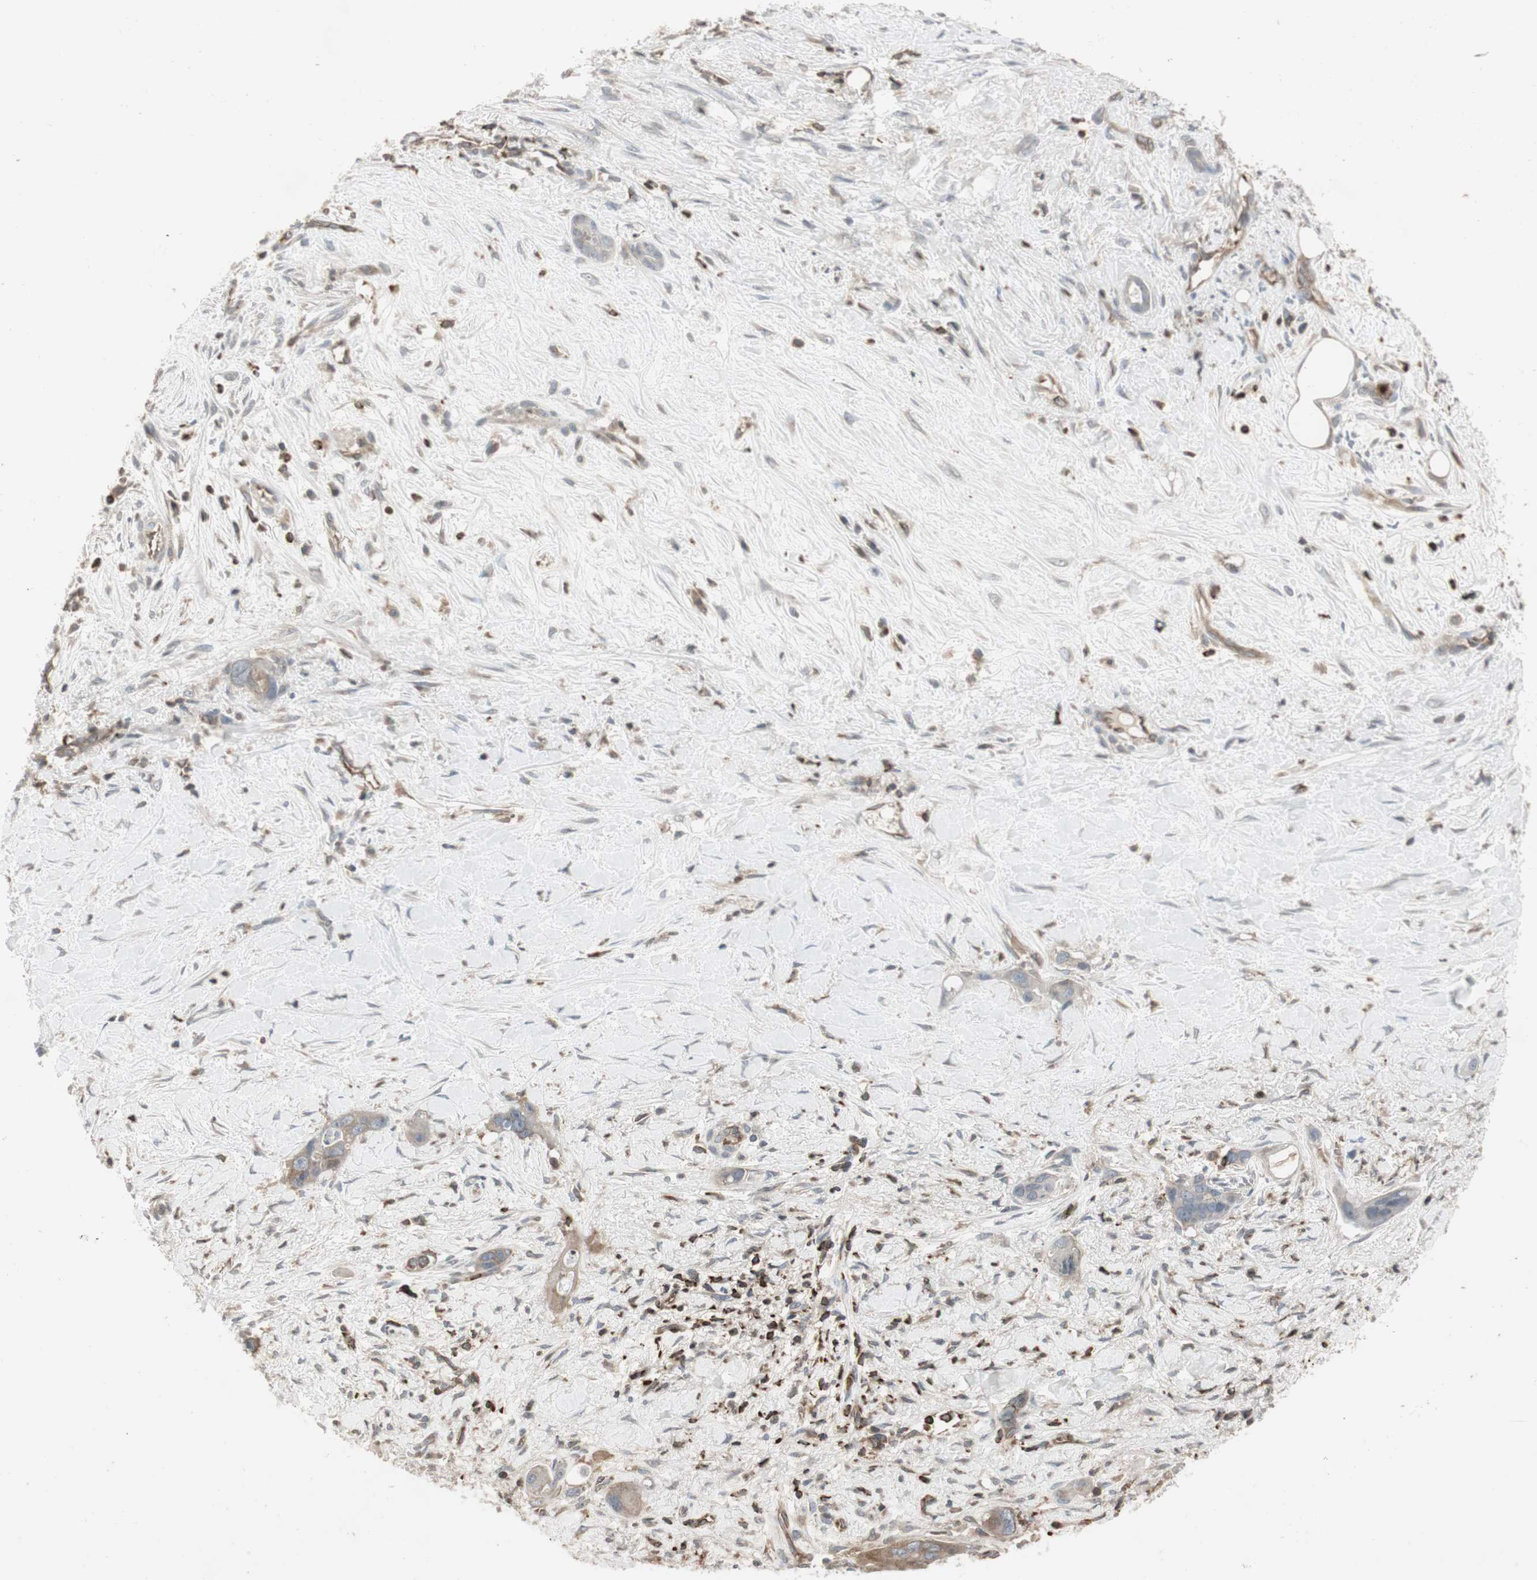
{"staining": {"intensity": "weak", "quantity": "25%-75%", "location": "cytoplasmic/membranous"}, "tissue": "liver cancer", "cell_type": "Tumor cells", "image_type": "cancer", "snomed": [{"axis": "morphology", "description": "Cholangiocarcinoma"}, {"axis": "topography", "description": "Liver"}], "caption": "High-power microscopy captured an immunohistochemistry (IHC) photomicrograph of liver cancer, revealing weak cytoplasmic/membranous expression in about 25%-75% of tumor cells. Using DAB (3,3'-diaminobenzidine) (brown) and hematoxylin (blue) stains, captured at high magnification using brightfield microscopy.", "gene": "ARHGEF1", "patient": {"sex": "female", "age": 65}}